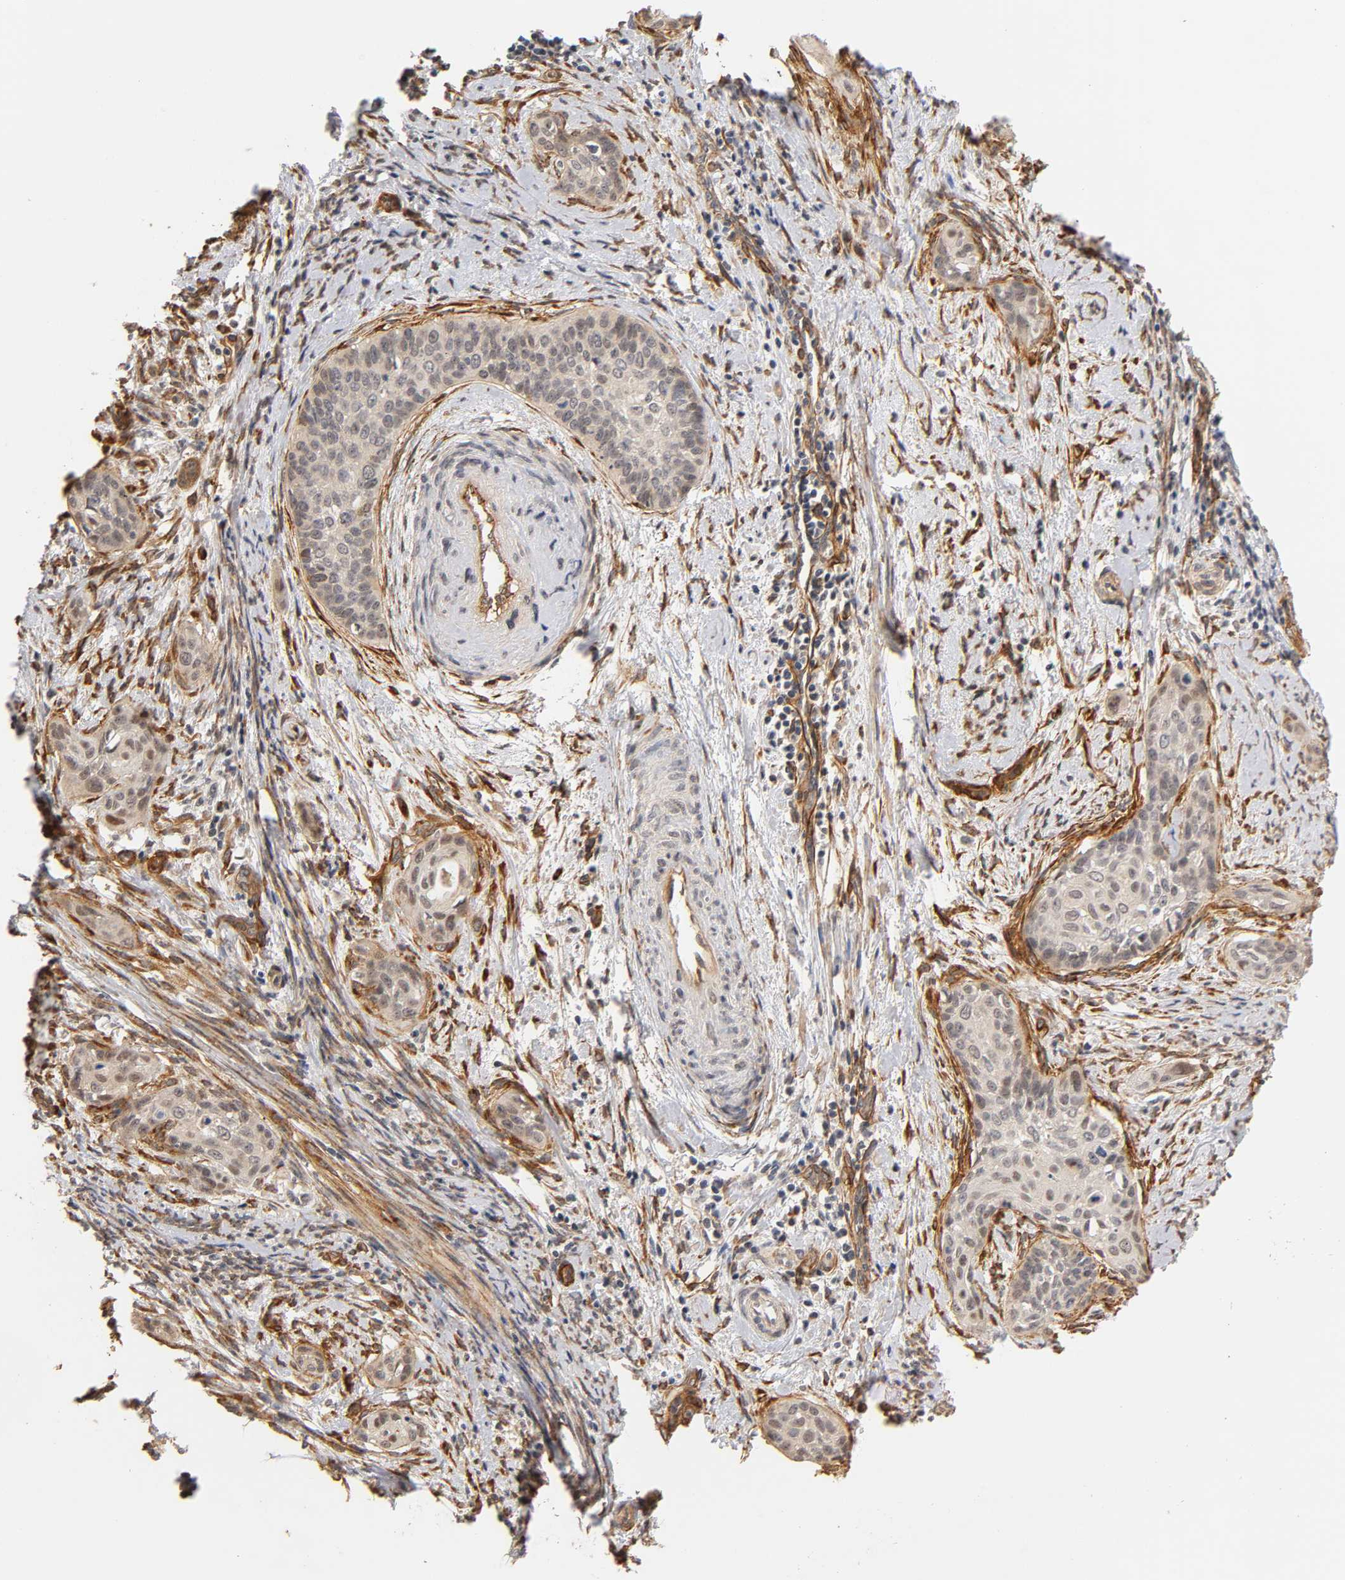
{"staining": {"intensity": "weak", "quantity": "<25%", "location": "cytoplasmic/membranous"}, "tissue": "cervical cancer", "cell_type": "Tumor cells", "image_type": "cancer", "snomed": [{"axis": "morphology", "description": "Squamous cell carcinoma, NOS"}, {"axis": "topography", "description": "Cervix"}], "caption": "DAB (3,3'-diaminobenzidine) immunohistochemical staining of human cervical squamous cell carcinoma demonstrates no significant positivity in tumor cells.", "gene": "LAMB1", "patient": {"sex": "female", "age": 33}}